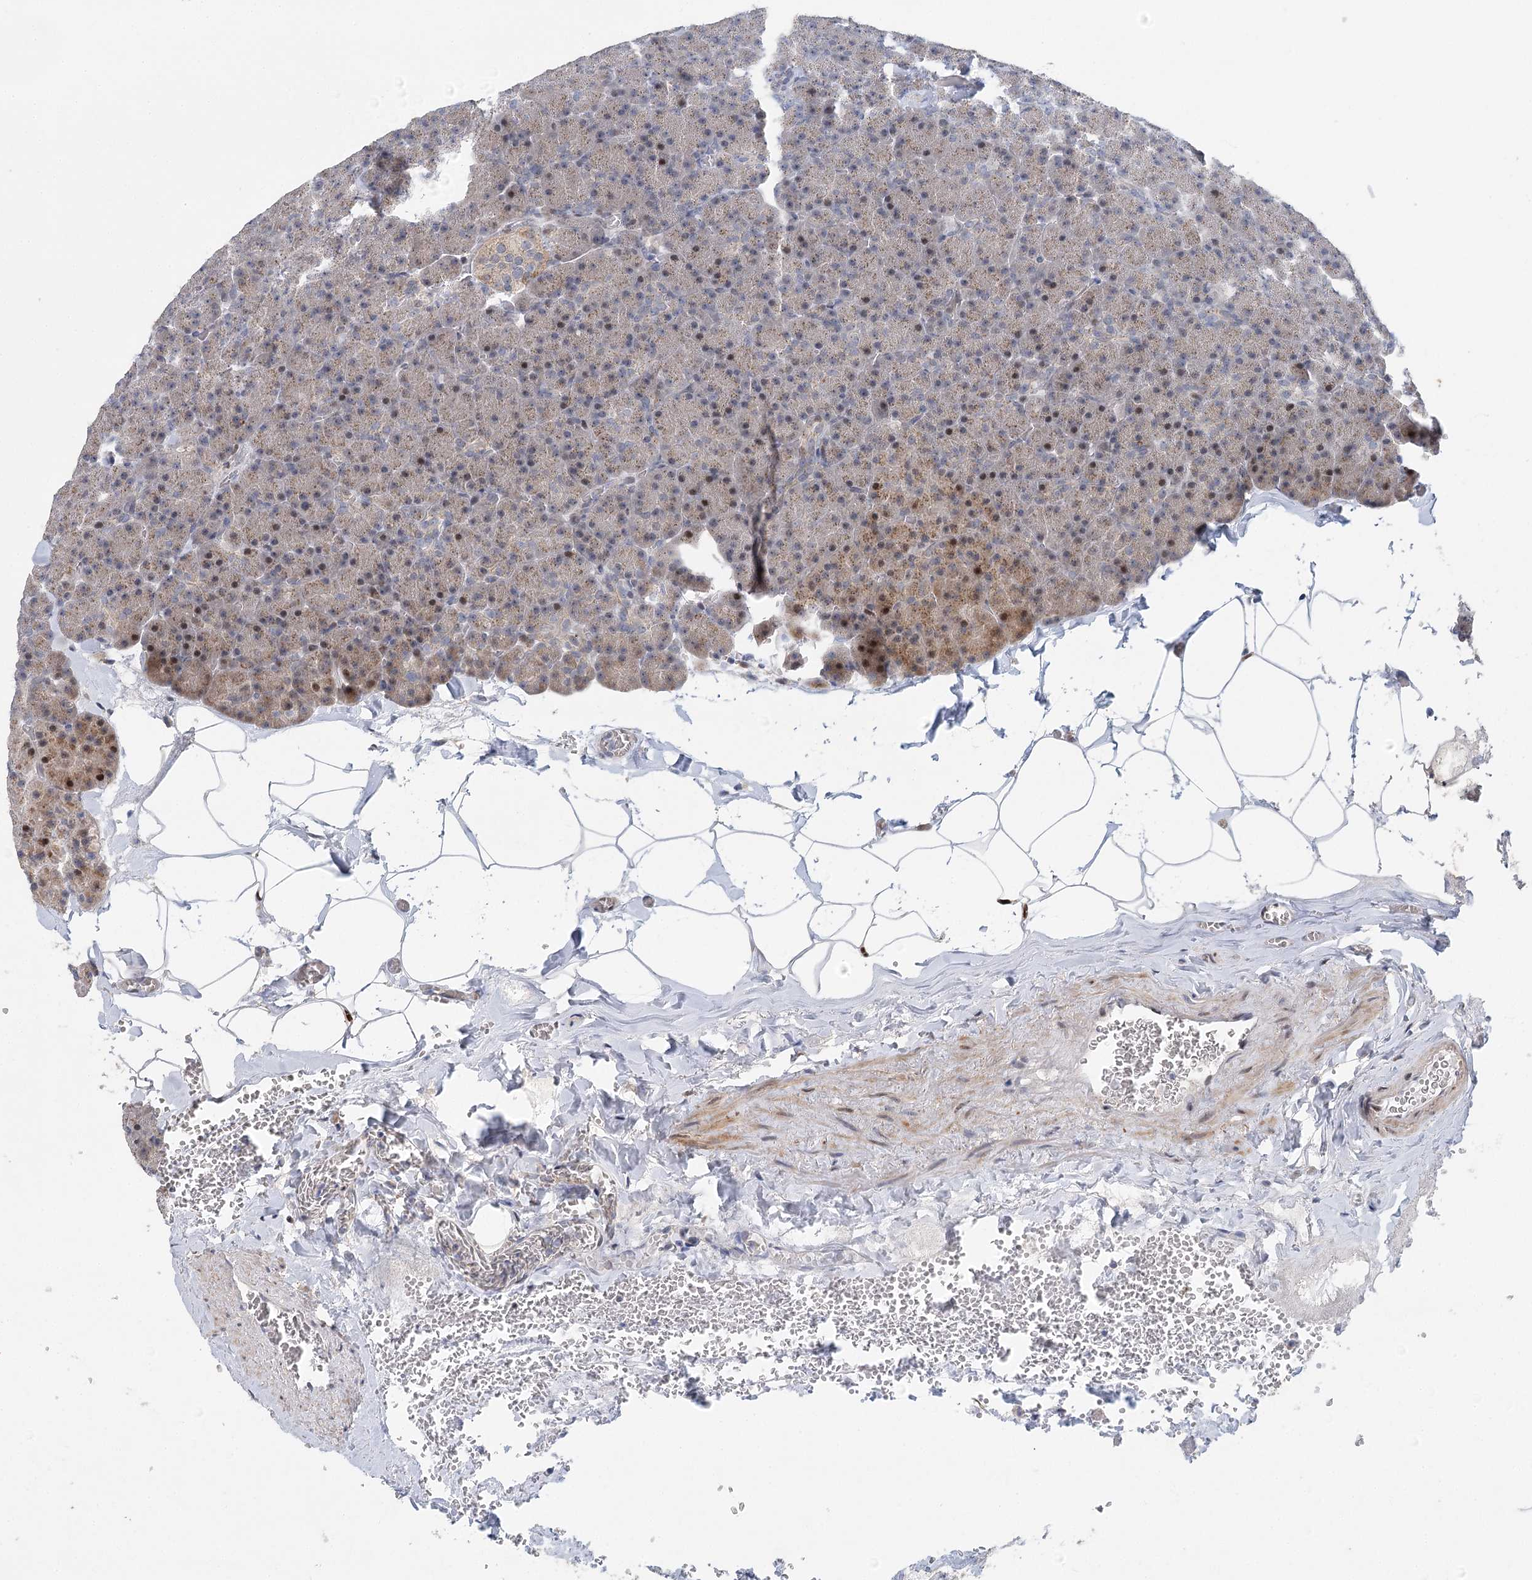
{"staining": {"intensity": "moderate", "quantity": "25%-75%", "location": "cytoplasmic/membranous,nuclear"}, "tissue": "pancreas", "cell_type": "Exocrine glandular cells", "image_type": "normal", "snomed": [{"axis": "morphology", "description": "Normal tissue, NOS"}, {"axis": "morphology", "description": "Carcinoid, malignant, NOS"}, {"axis": "topography", "description": "Pancreas"}], "caption": "This histopathology image reveals immunohistochemistry staining of normal pancreas, with medium moderate cytoplasmic/membranous,nuclear expression in about 25%-75% of exocrine glandular cells.", "gene": "CAMTA1", "patient": {"sex": "female", "age": 35}}